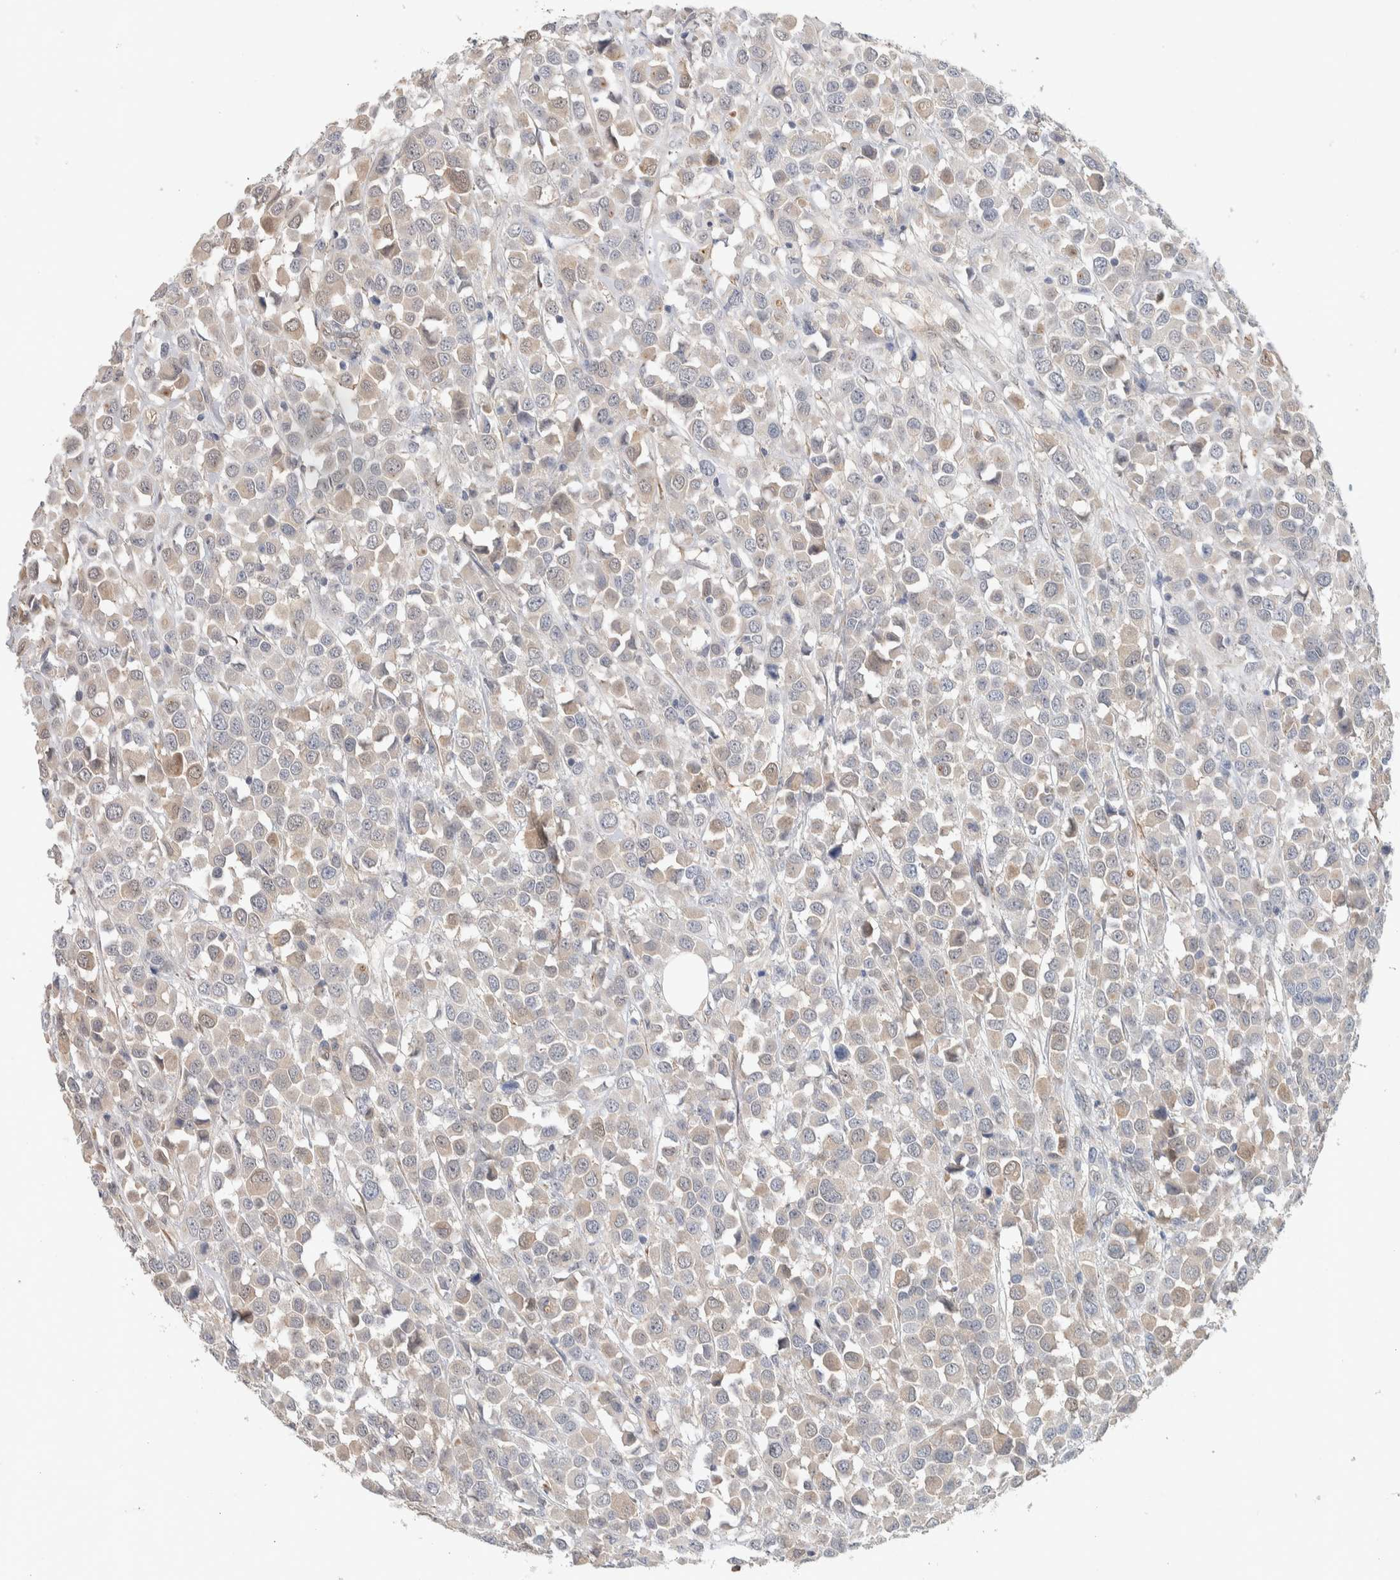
{"staining": {"intensity": "weak", "quantity": "<25%", "location": "cytoplasmic/membranous"}, "tissue": "breast cancer", "cell_type": "Tumor cells", "image_type": "cancer", "snomed": [{"axis": "morphology", "description": "Duct carcinoma"}, {"axis": "topography", "description": "Breast"}], "caption": "This photomicrograph is of breast cancer stained with IHC to label a protein in brown with the nuclei are counter-stained blue. There is no expression in tumor cells. (Immunohistochemistry, brightfield microscopy, high magnification).", "gene": "DEPTOR", "patient": {"sex": "female", "age": 61}}